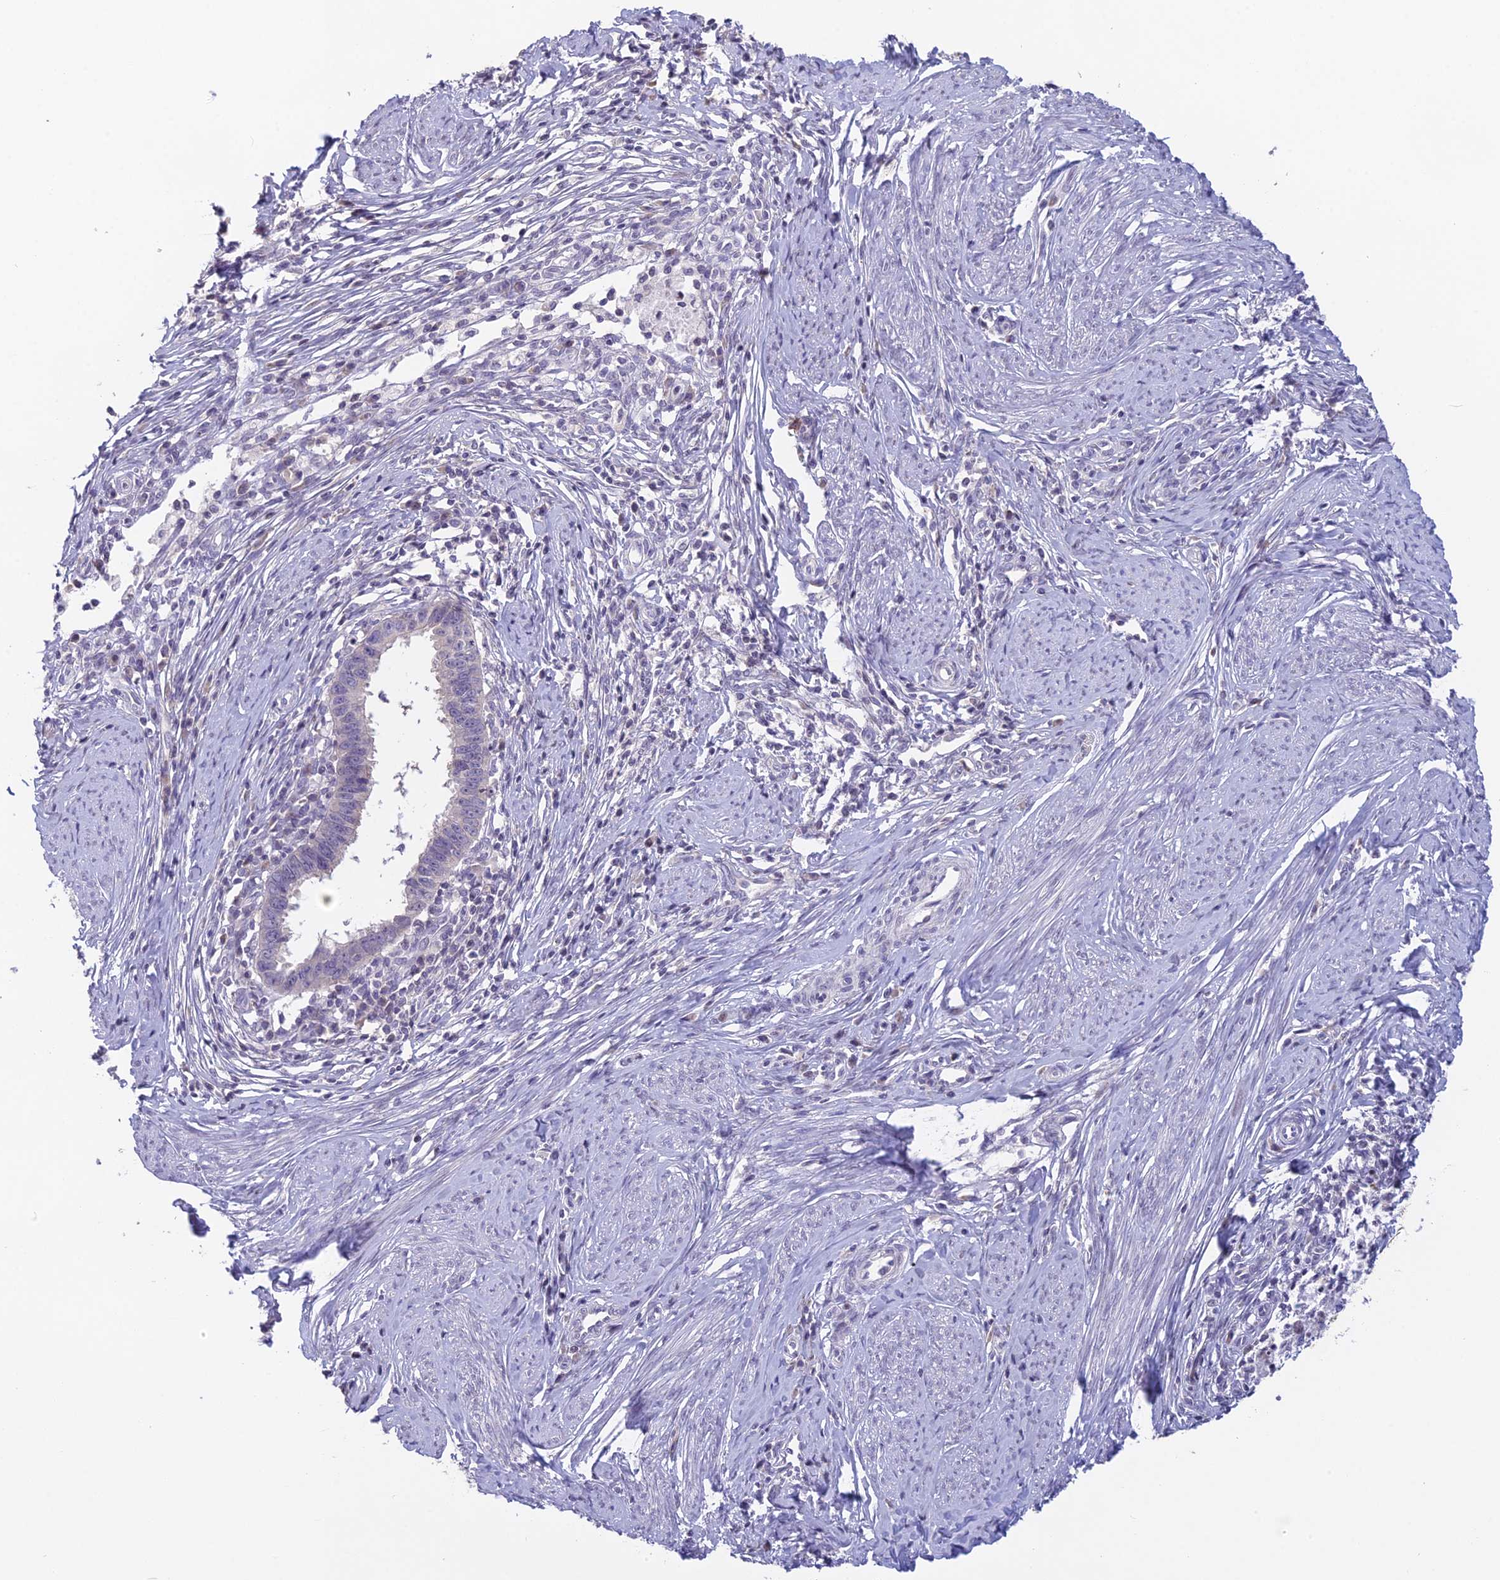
{"staining": {"intensity": "negative", "quantity": "none", "location": "none"}, "tissue": "cervical cancer", "cell_type": "Tumor cells", "image_type": "cancer", "snomed": [{"axis": "morphology", "description": "Adenocarcinoma, NOS"}, {"axis": "topography", "description": "Cervix"}], "caption": "This is an IHC photomicrograph of cervical adenocarcinoma. There is no positivity in tumor cells.", "gene": "TMEM134", "patient": {"sex": "female", "age": 36}}